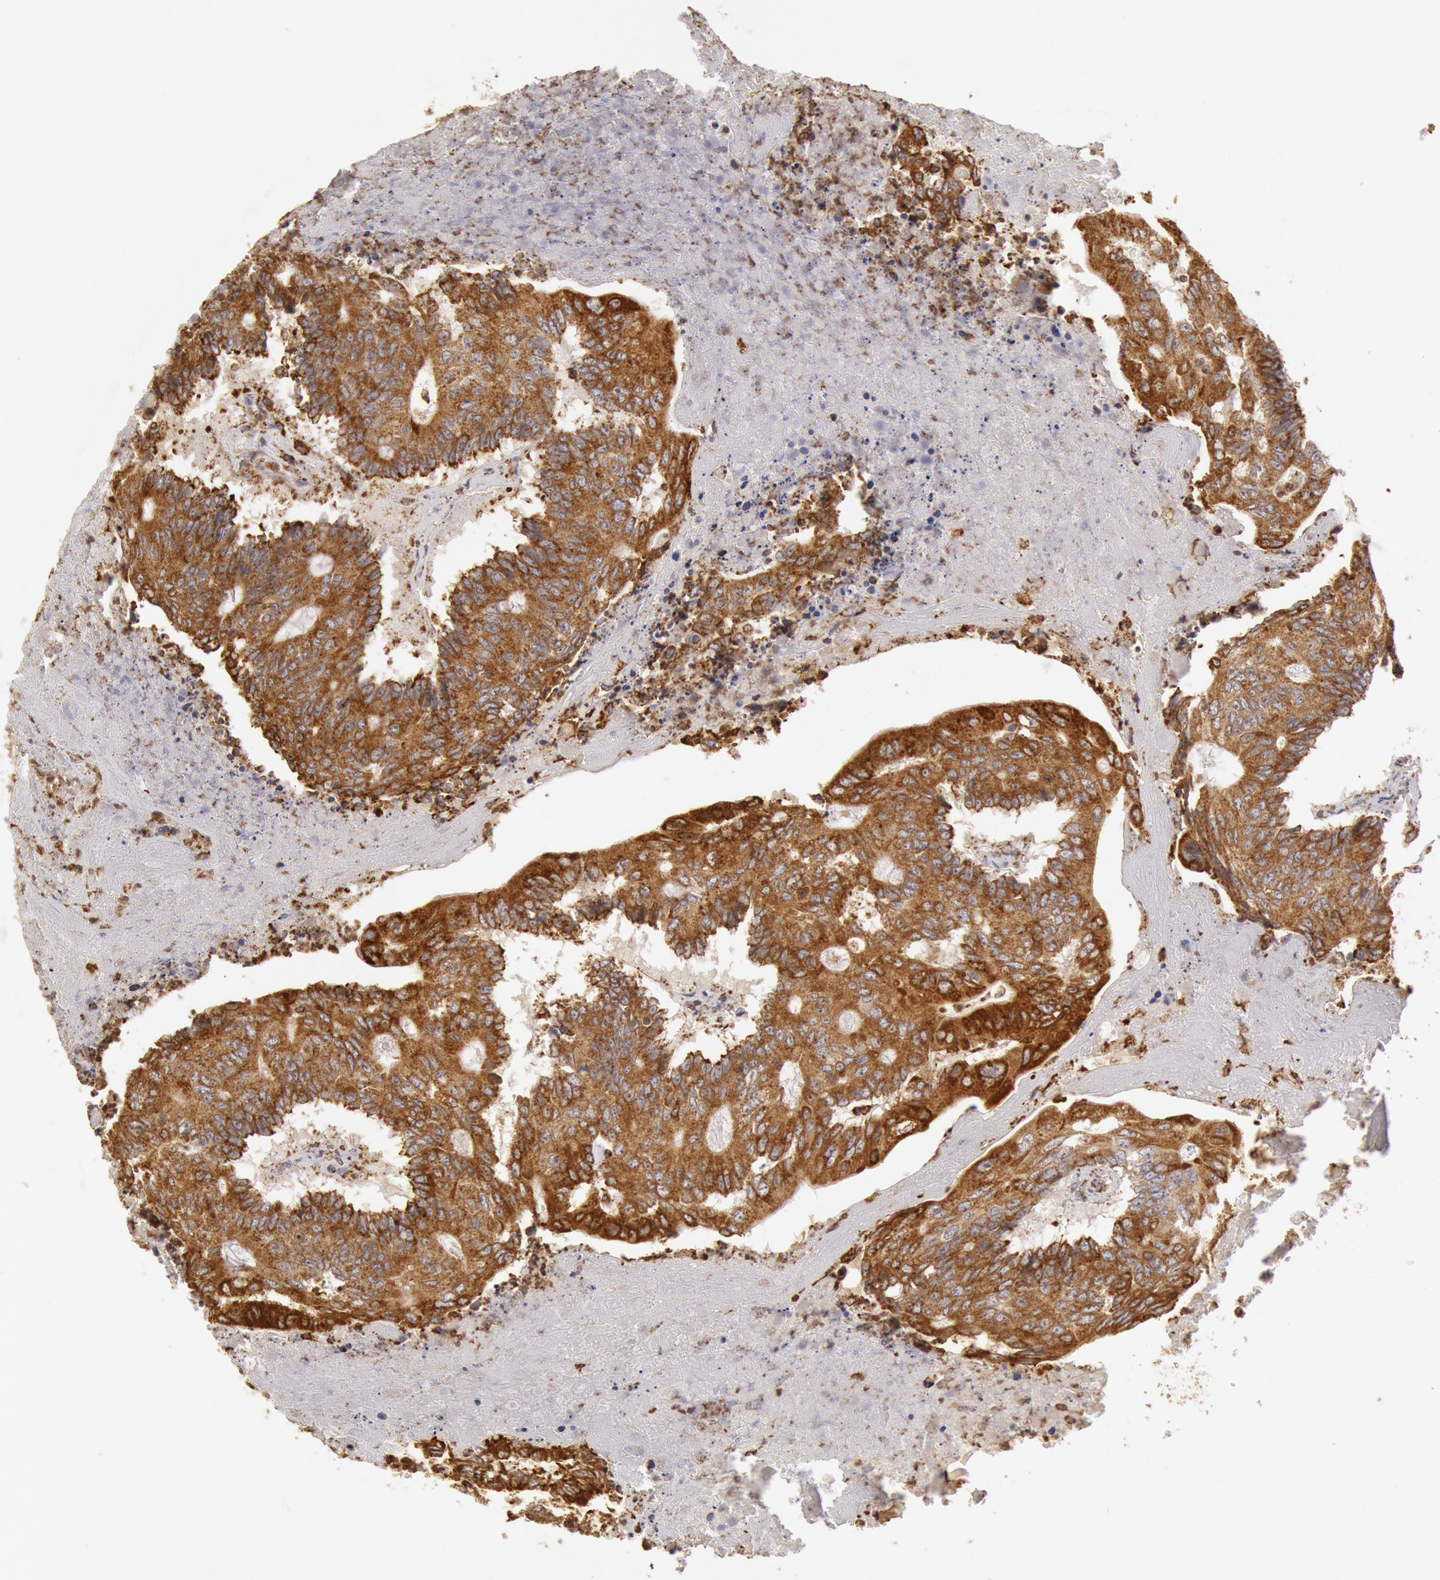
{"staining": {"intensity": "strong", "quantity": ">75%", "location": "cytoplasmic/membranous"}, "tissue": "colorectal cancer", "cell_type": "Tumor cells", "image_type": "cancer", "snomed": [{"axis": "morphology", "description": "Adenocarcinoma, NOS"}, {"axis": "topography", "description": "Colon"}], "caption": "Immunohistochemistry micrograph of neoplastic tissue: colorectal cancer stained using IHC displays high levels of strong protein expression localized specifically in the cytoplasmic/membranous of tumor cells, appearing as a cytoplasmic/membranous brown color.", "gene": "ERP44", "patient": {"sex": "male", "age": 65}}